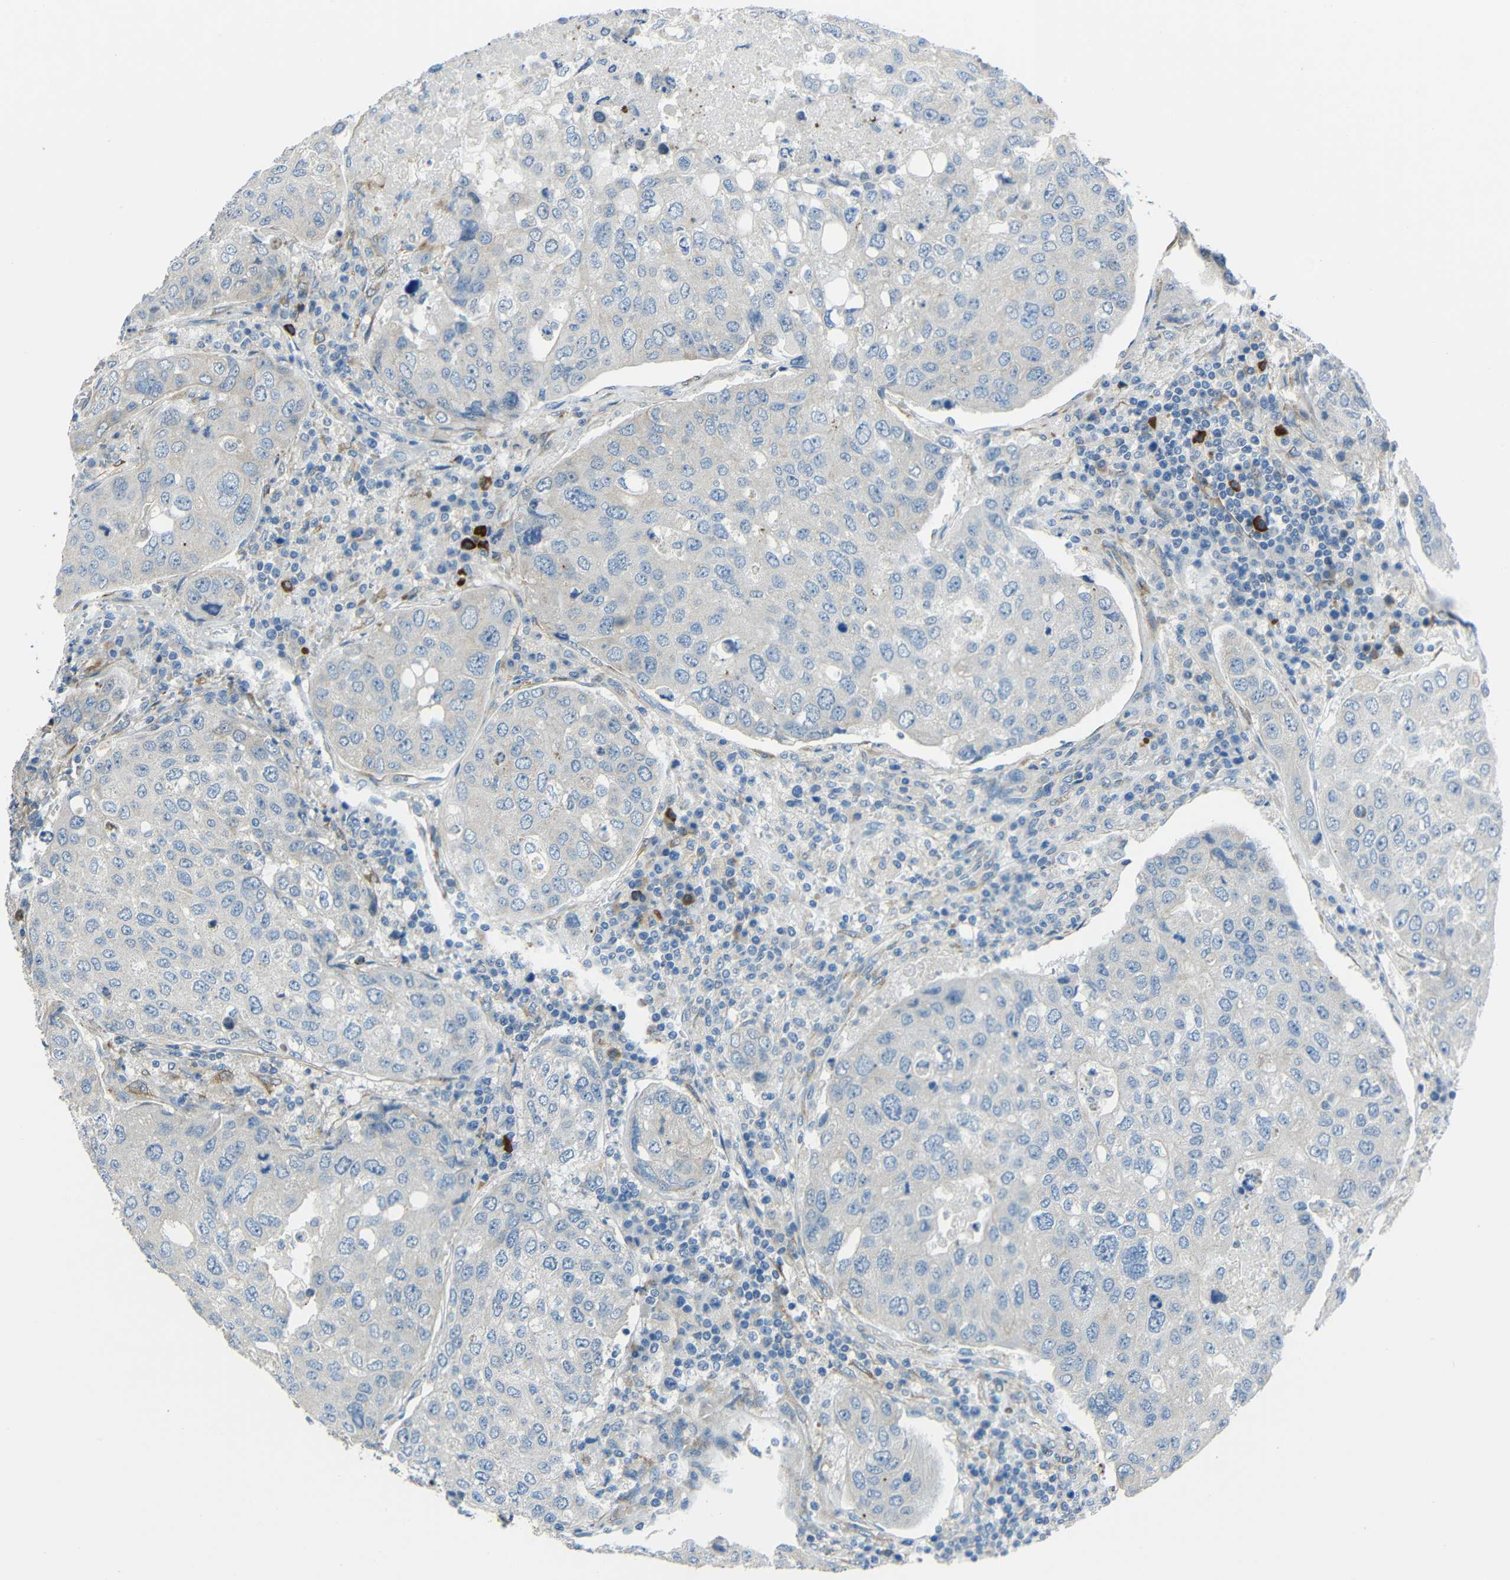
{"staining": {"intensity": "negative", "quantity": "none", "location": "none"}, "tissue": "urothelial cancer", "cell_type": "Tumor cells", "image_type": "cancer", "snomed": [{"axis": "morphology", "description": "Urothelial carcinoma, High grade"}, {"axis": "topography", "description": "Lymph node"}, {"axis": "topography", "description": "Urinary bladder"}], "caption": "This is an immunohistochemistry photomicrograph of human urothelial cancer. There is no positivity in tumor cells.", "gene": "DCLK1", "patient": {"sex": "male", "age": 51}}